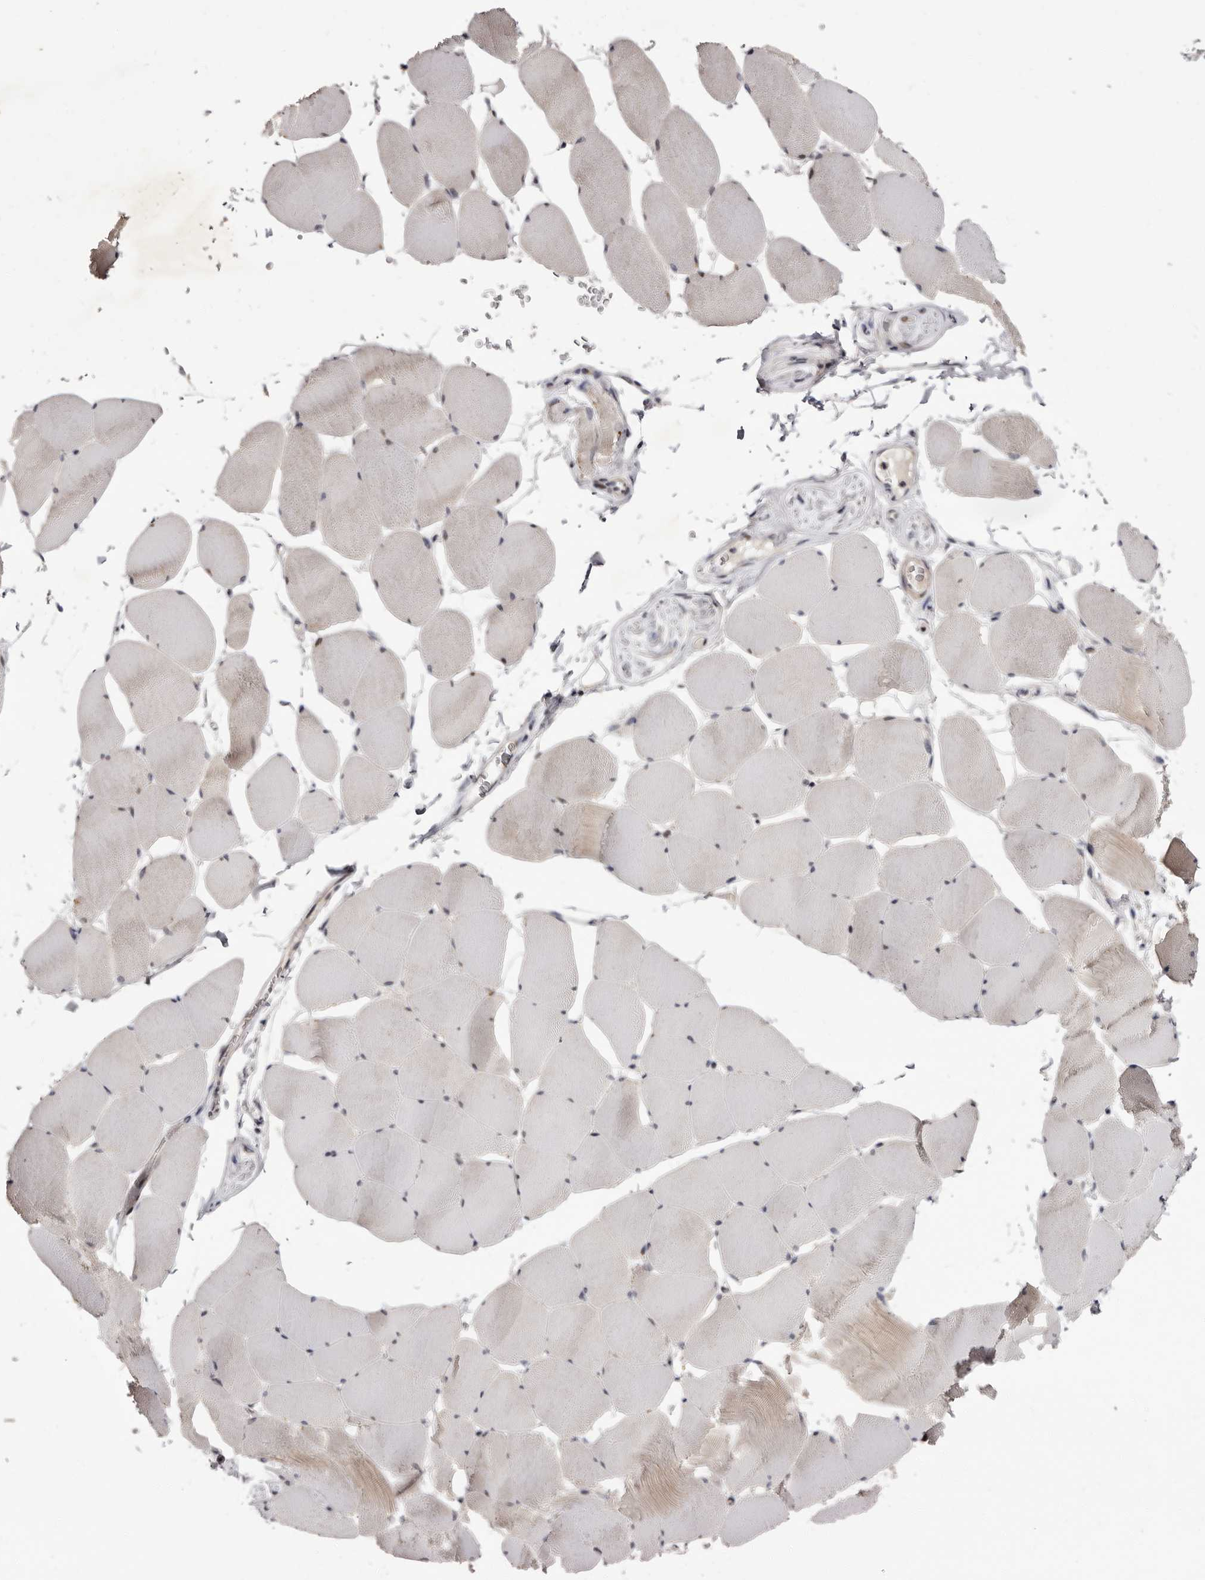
{"staining": {"intensity": "weak", "quantity": "25%-75%", "location": "cytoplasmic/membranous"}, "tissue": "skeletal muscle", "cell_type": "Myocytes", "image_type": "normal", "snomed": [{"axis": "morphology", "description": "Normal tissue, NOS"}, {"axis": "topography", "description": "Skeletal muscle"}], "caption": "Weak cytoplasmic/membranous protein staining is present in about 25%-75% of myocytes in skeletal muscle.", "gene": "ZNF326", "patient": {"sex": "male", "age": 62}}